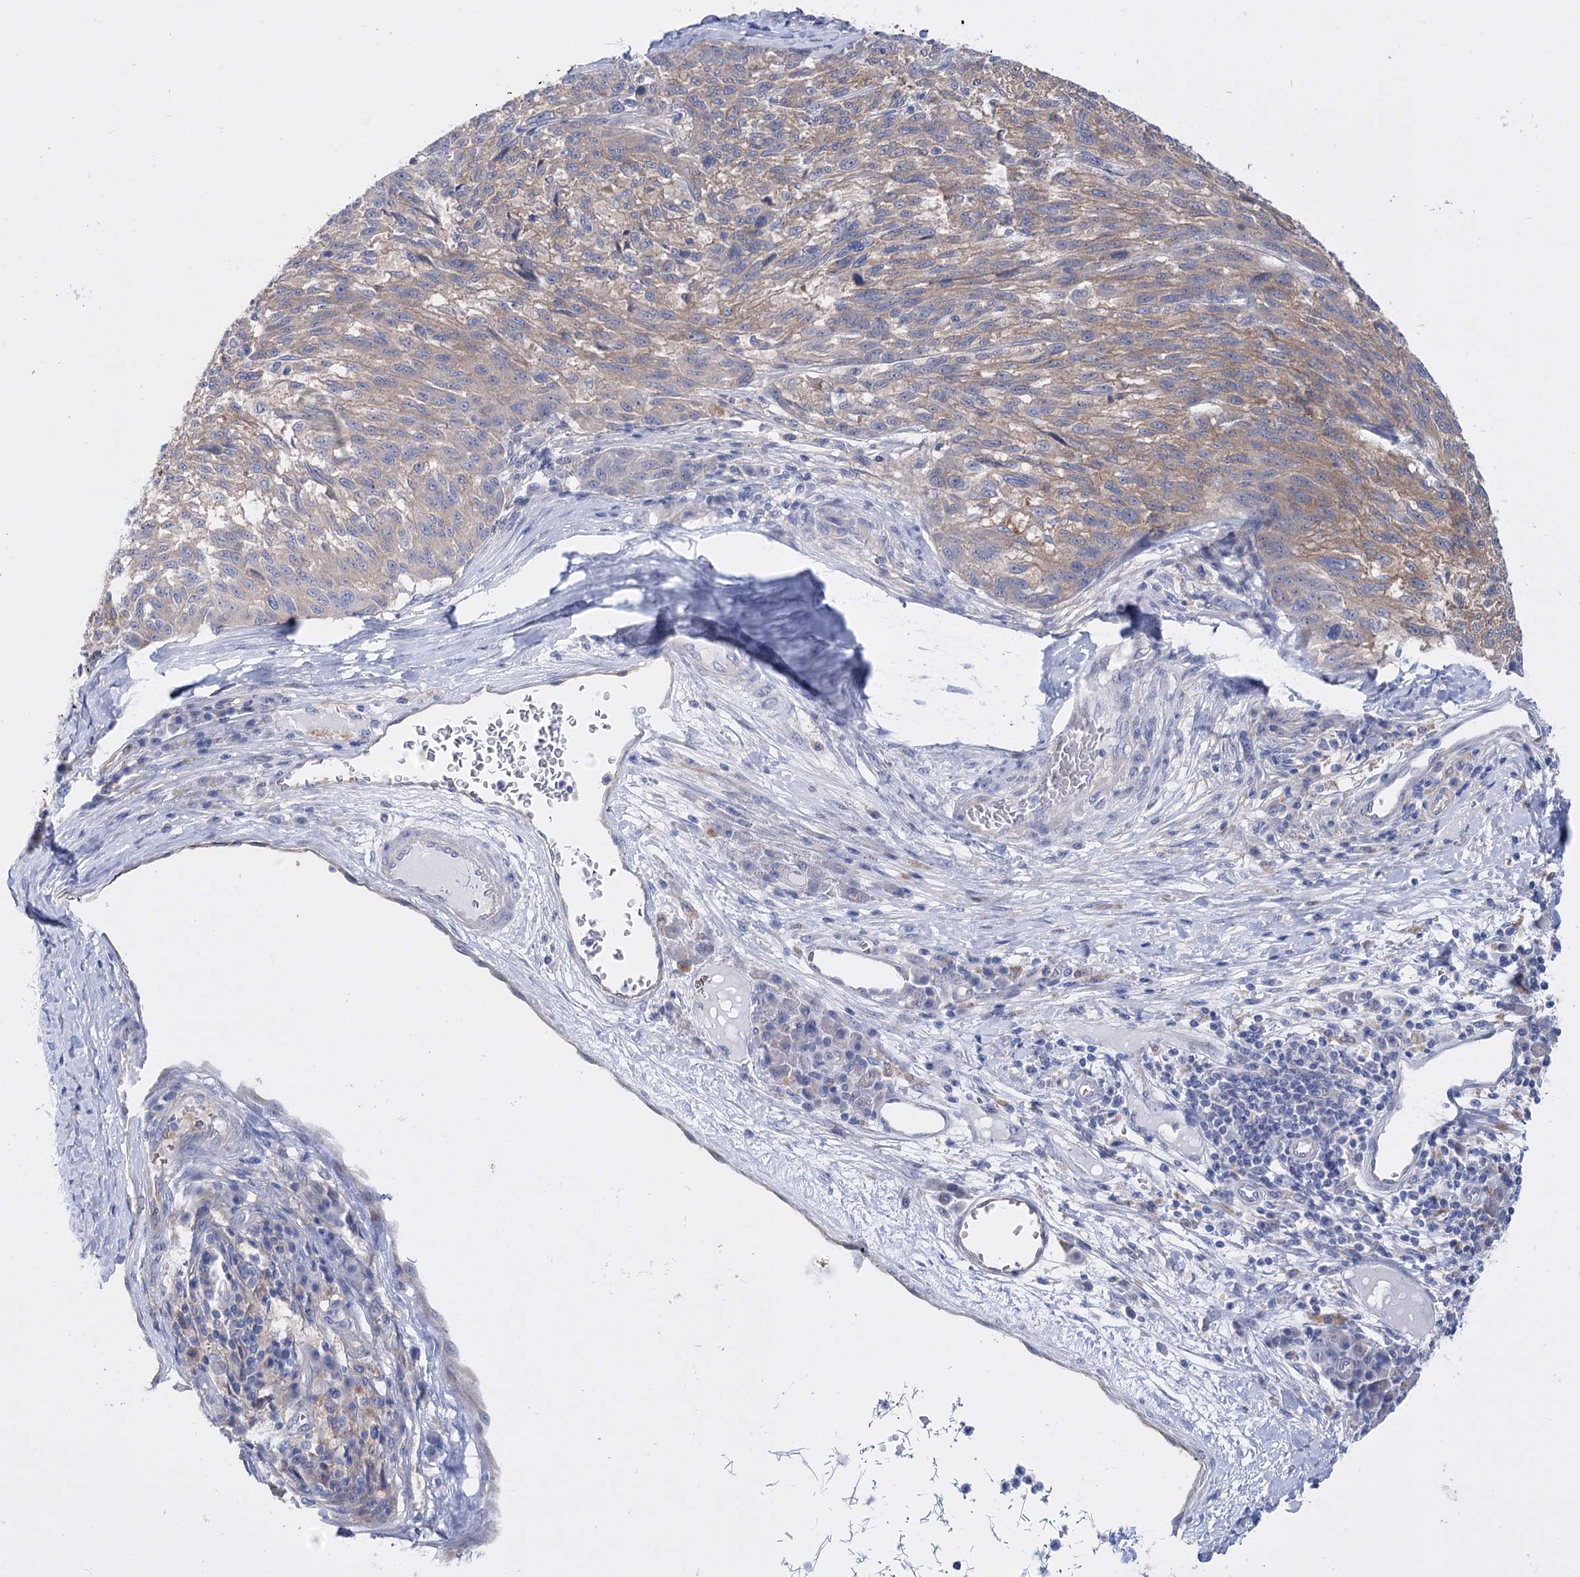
{"staining": {"intensity": "weak", "quantity": "25%-75%", "location": "cytoplasmic/membranous"}, "tissue": "melanoma", "cell_type": "Tumor cells", "image_type": "cancer", "snomed": [{"axis": "morphology", "description": "Malignant melanoma, NOS"}, {"axis": "topography", "description": "Skin"}], "caption": "DAB immunohistochemical staining of malignant melanoma exhibits weak cytoplasmic/membranous protein expression in about 25%-75% of tumor cells.", "gene": "LRRC34", "patient": {"sex": "male", "age": 53}}